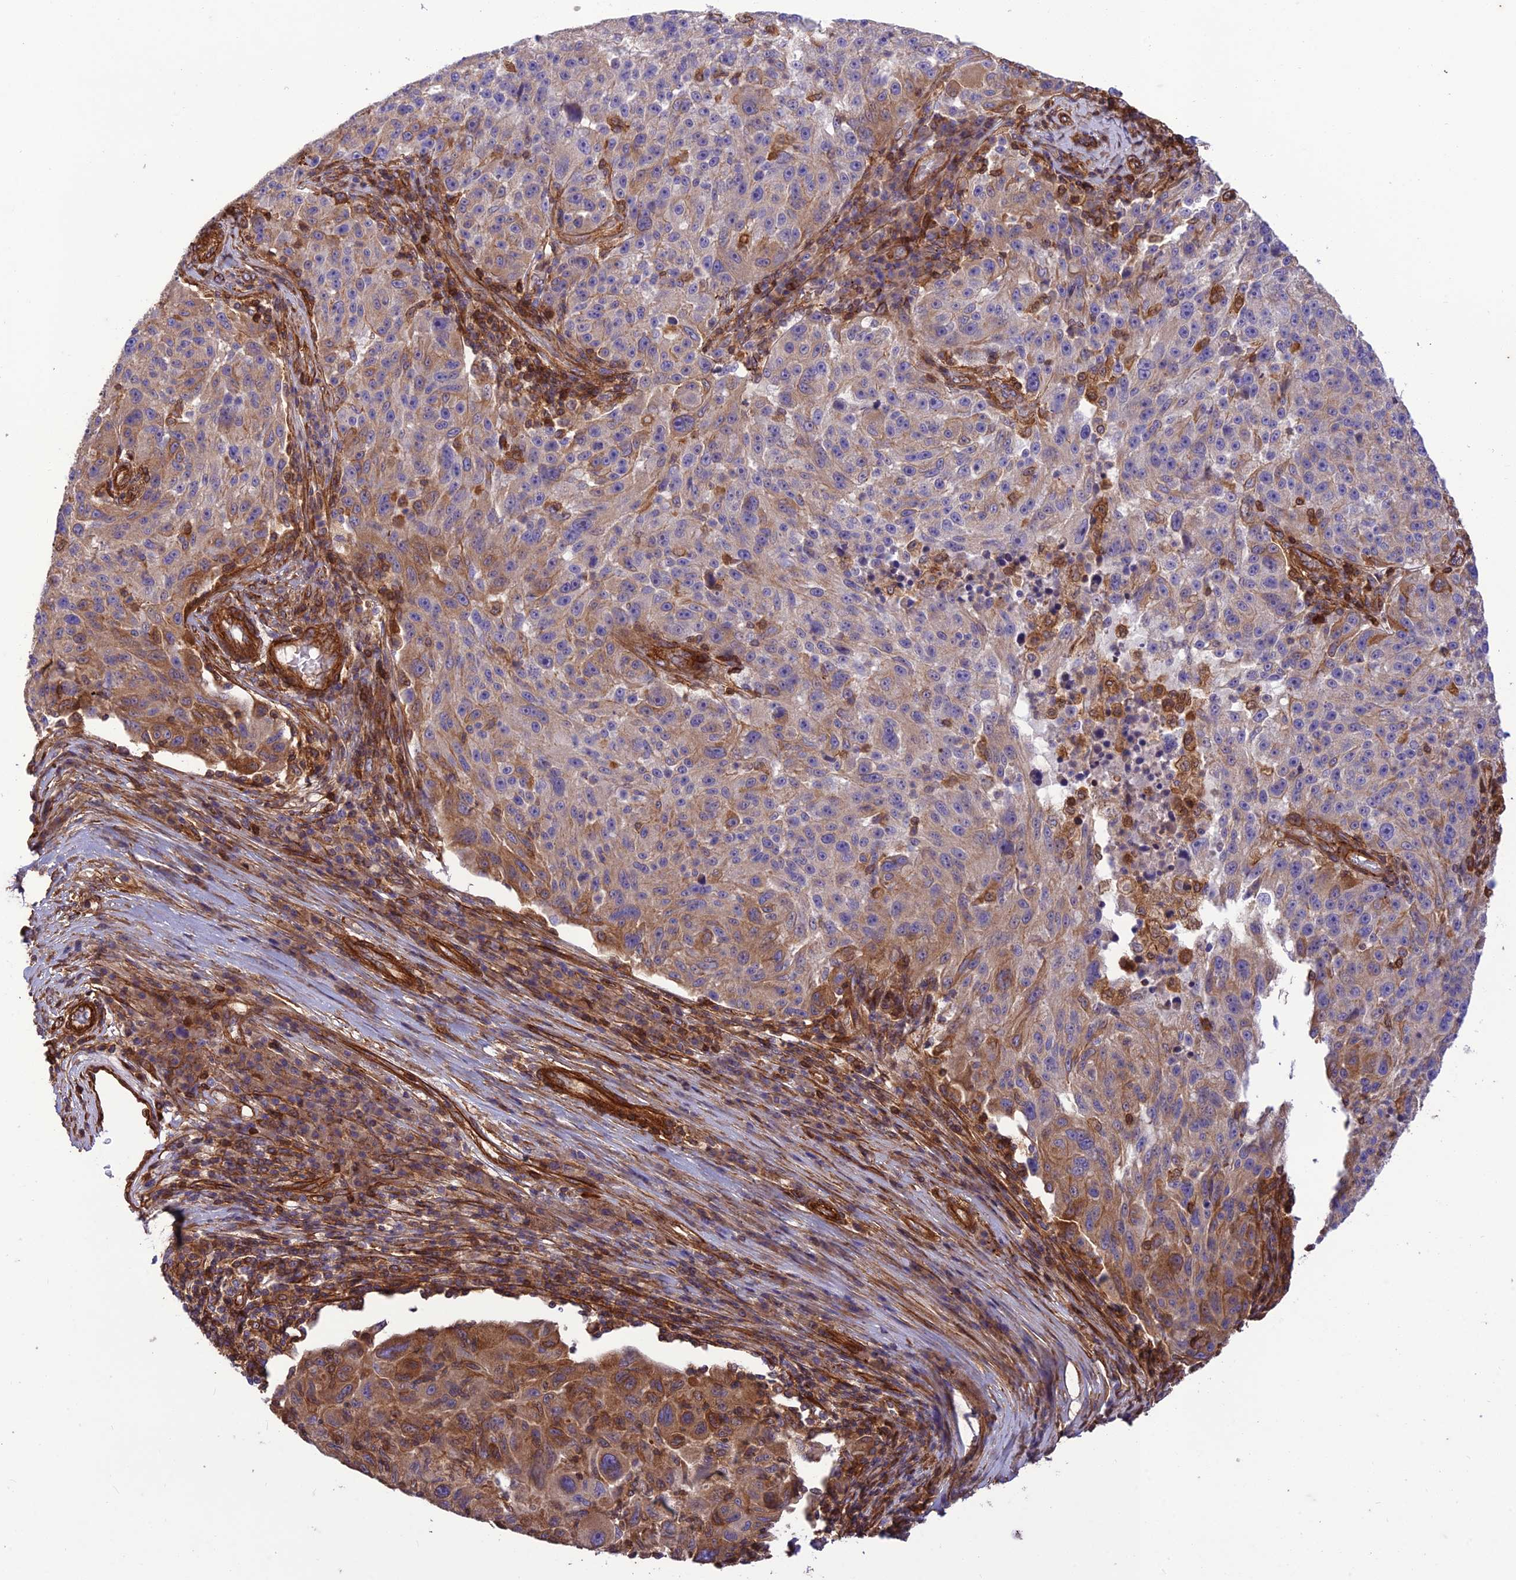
{"staining": {"intensity": "moderate", "quantity": "<25%", "location": "cytoplasmic/membranous"}, "tissue": "melanoma", "cell_type": "Tumor cells", "image_type": "cancer", "snomed": [{"axis": "morphology", "description": "Malignant melanoma, NOS"}, {"axis": "topography", "description": "Skin"}], "caption": "DAB (3,3'-diaminobenzidine) immunohistochemical staining of human malignant melanoma reveals moderate cytoplasmic/membranous protein positivity in approximately <25% of tumor cells.", "gene": "HPSE2", "patient": {"sex": "male", "age": 53}}